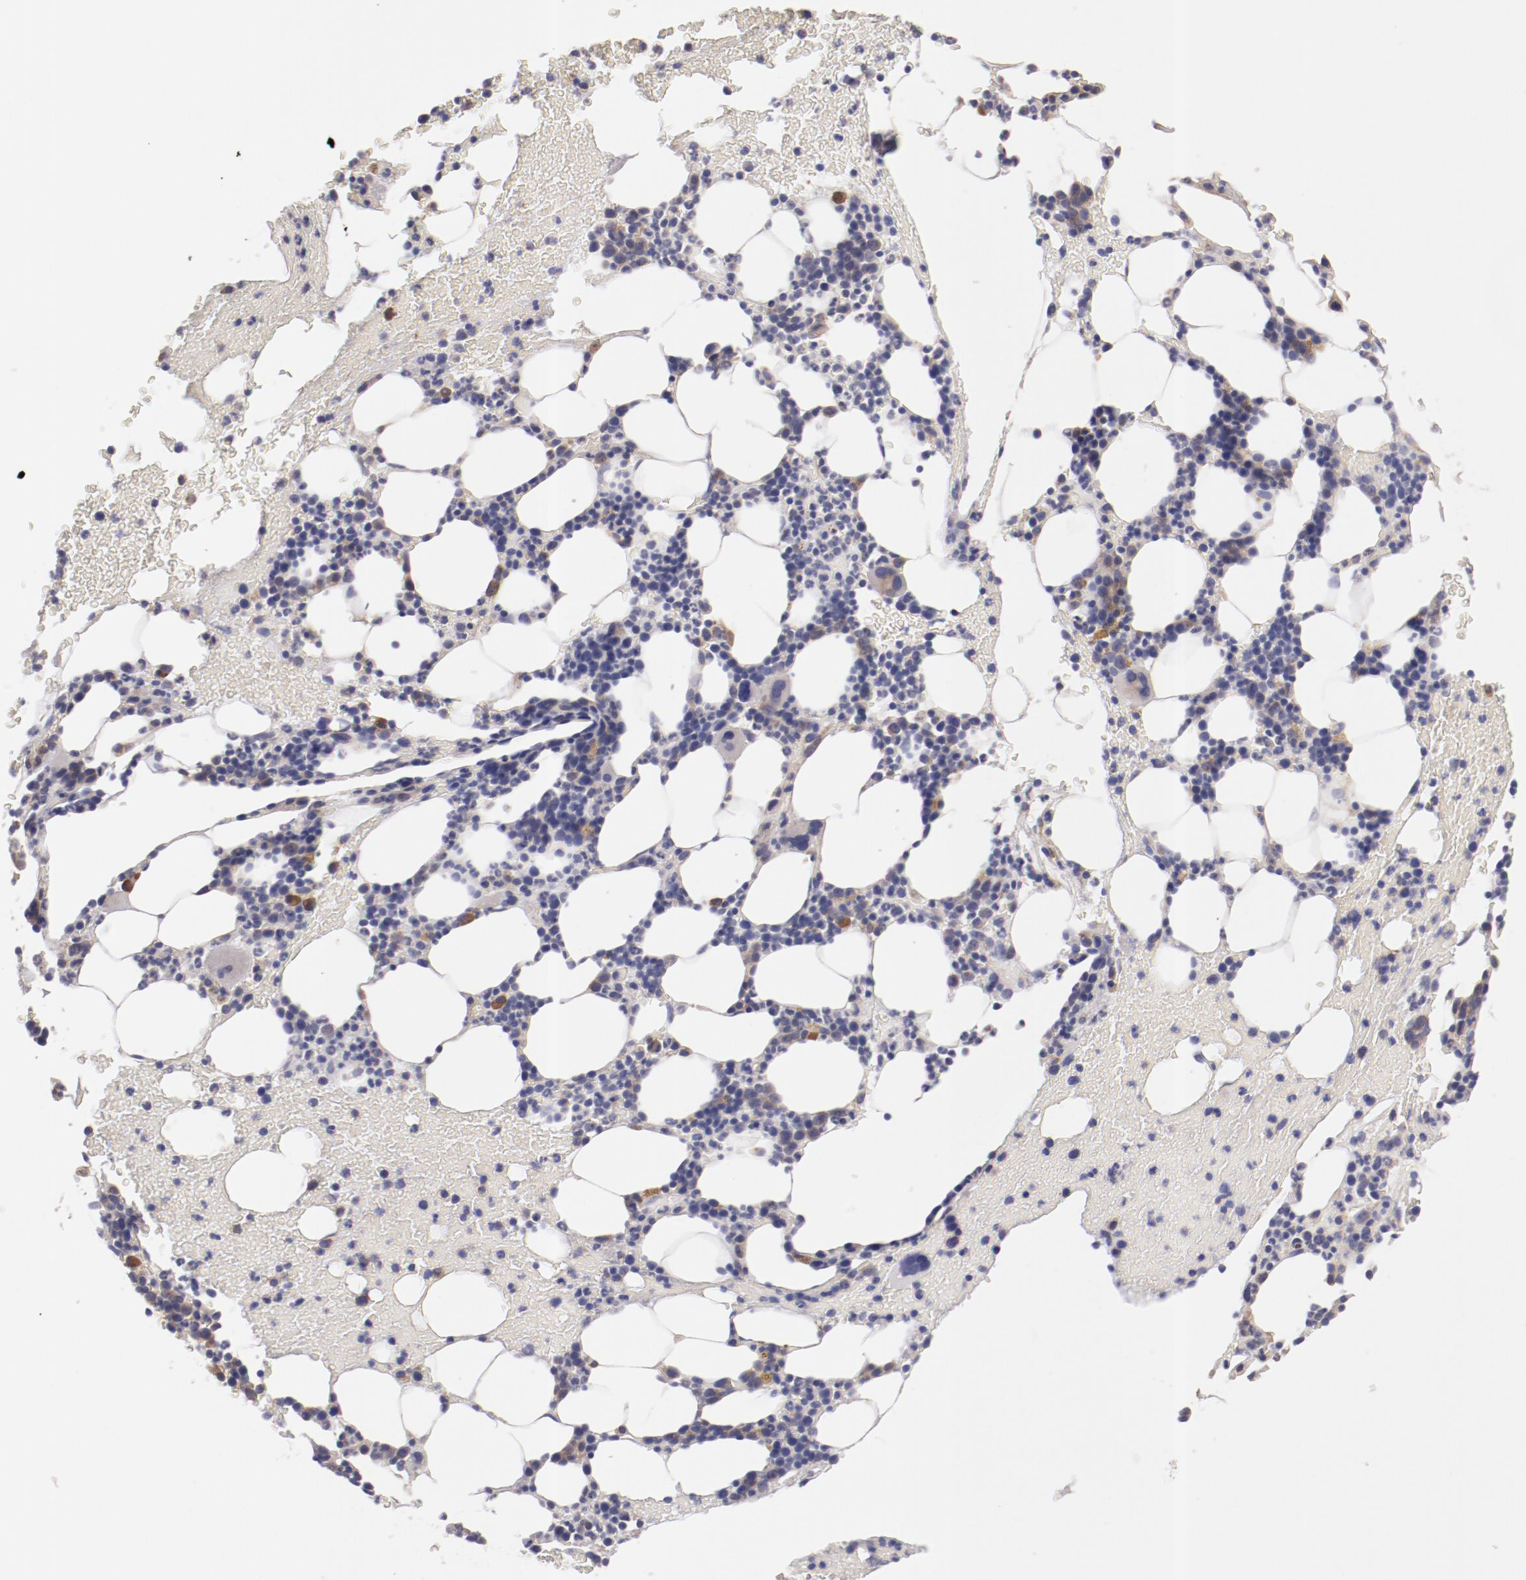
{"staining": {"intensity": "moderate", "quantity": "<25%", "location": "cytoplasmic/membranous"}, "tissue": "bone marrow", "cell_type": "Hematopoietic cells", "image_type": "normal", "snomed": [{"axis": "morphology", "description": "Normal tissue, NOS"}, {"axis": "topography", "description": "Bone marrow"}], "caption": "DAB (3,3'-diaminobenzidine) immunohistochemical staining of benign human bone marrow displays moderate cytoplasmic/membranous protein expression in about <25% of hematopoietic cells.", "gene": "ENTPD5", "patient": {"sex": "female", "age": 84}}